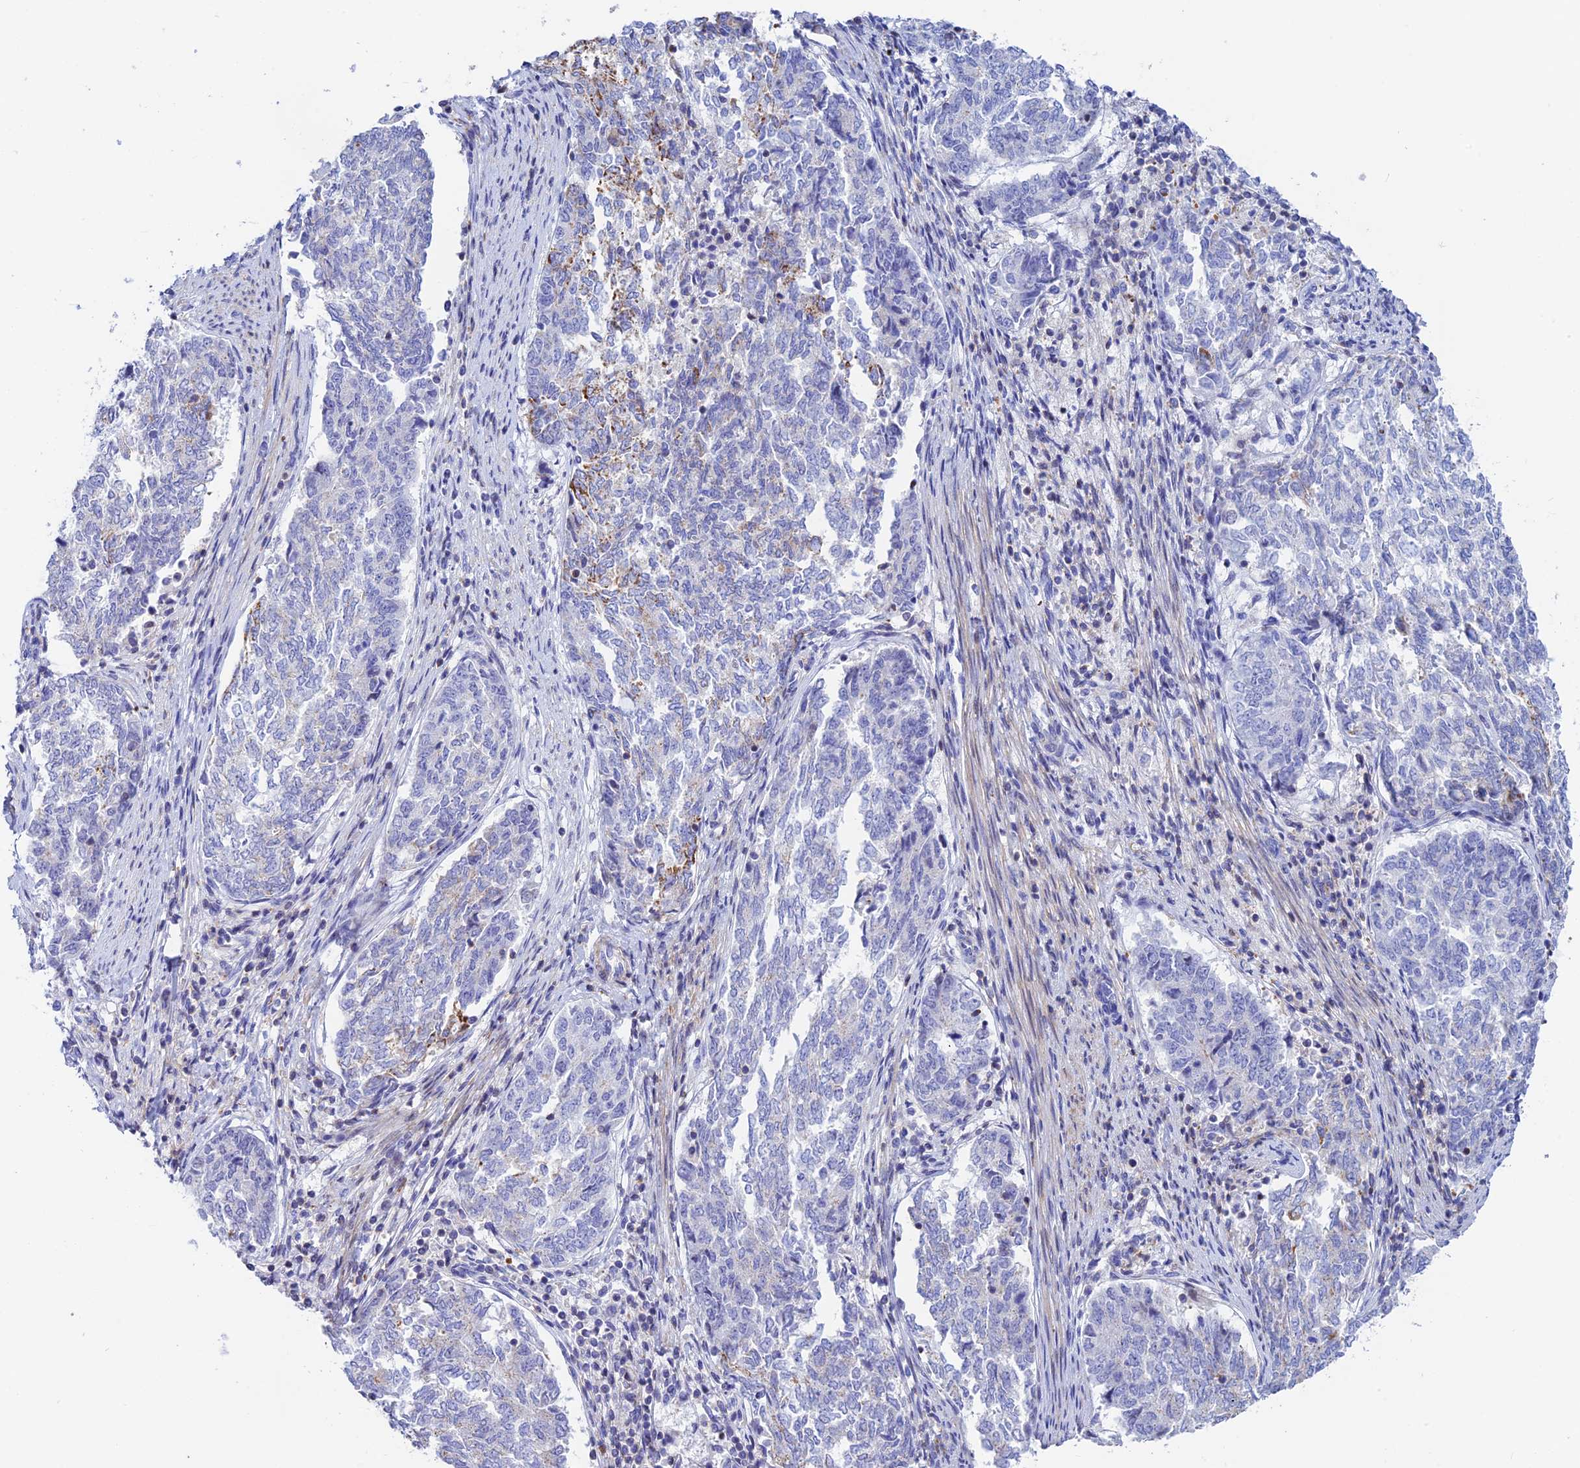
{"staining": {"intensity": "weak", "quantity": "<25%", "location": "cytoplasmic/membranous"}, "tissue": "endometrial cancer", "cell_type": "Tumor cells", "image_type": "cancer", "snomed": [{"axis": "morphology", "description": "Adenocarcinoma, NOS"}, {"axis": "topography", "description": "Endometrium"}], "caption": "High magnification brightfield microscopy of endometrial cancer stained with DAB (brown) and counterstained with hematoxylin (blue): tumor cells show no significant staining.", "gene": "PRIM1", "patient": {"sex": "female", "age": 80}}